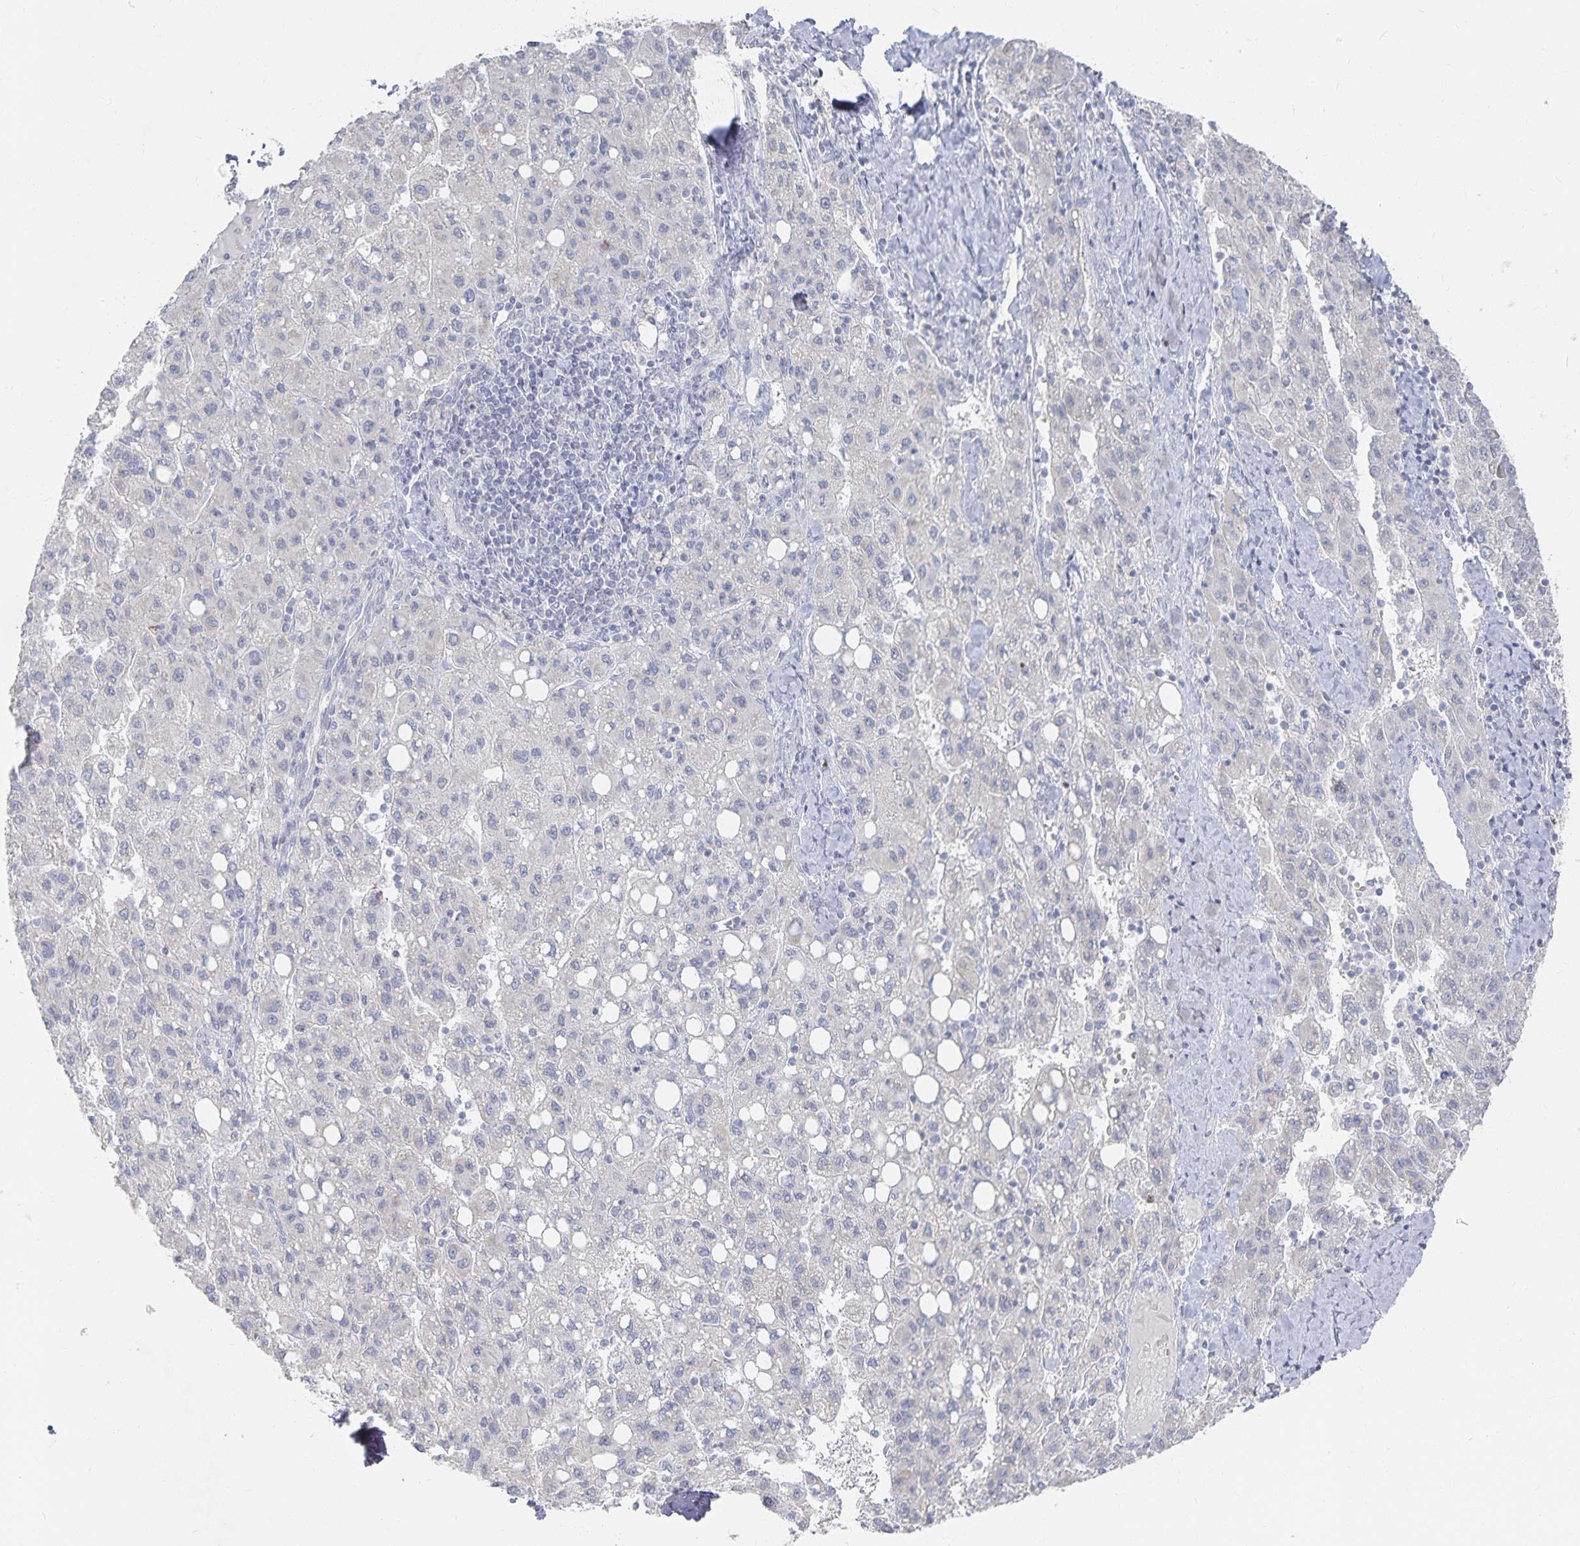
{"staining": {"intensity": "negative", "quantity": "none", "location": "none"}, "tissue": "liver cancer", "cell_type": "Tumor cells", "image_type": "cancer", "snomed": [{"axis": "morphology", "description": "Carcinoma, Hepatocellular, NOS"}, {"axis": "topography", "description": "Liver"}], "caption": "This is an IHC image of human liver cancer (hepatocellular carcinoma). There is no staining in tumor cells.", "gene": "DNAH9", "patient": {"sex": "female", "age": 82}}